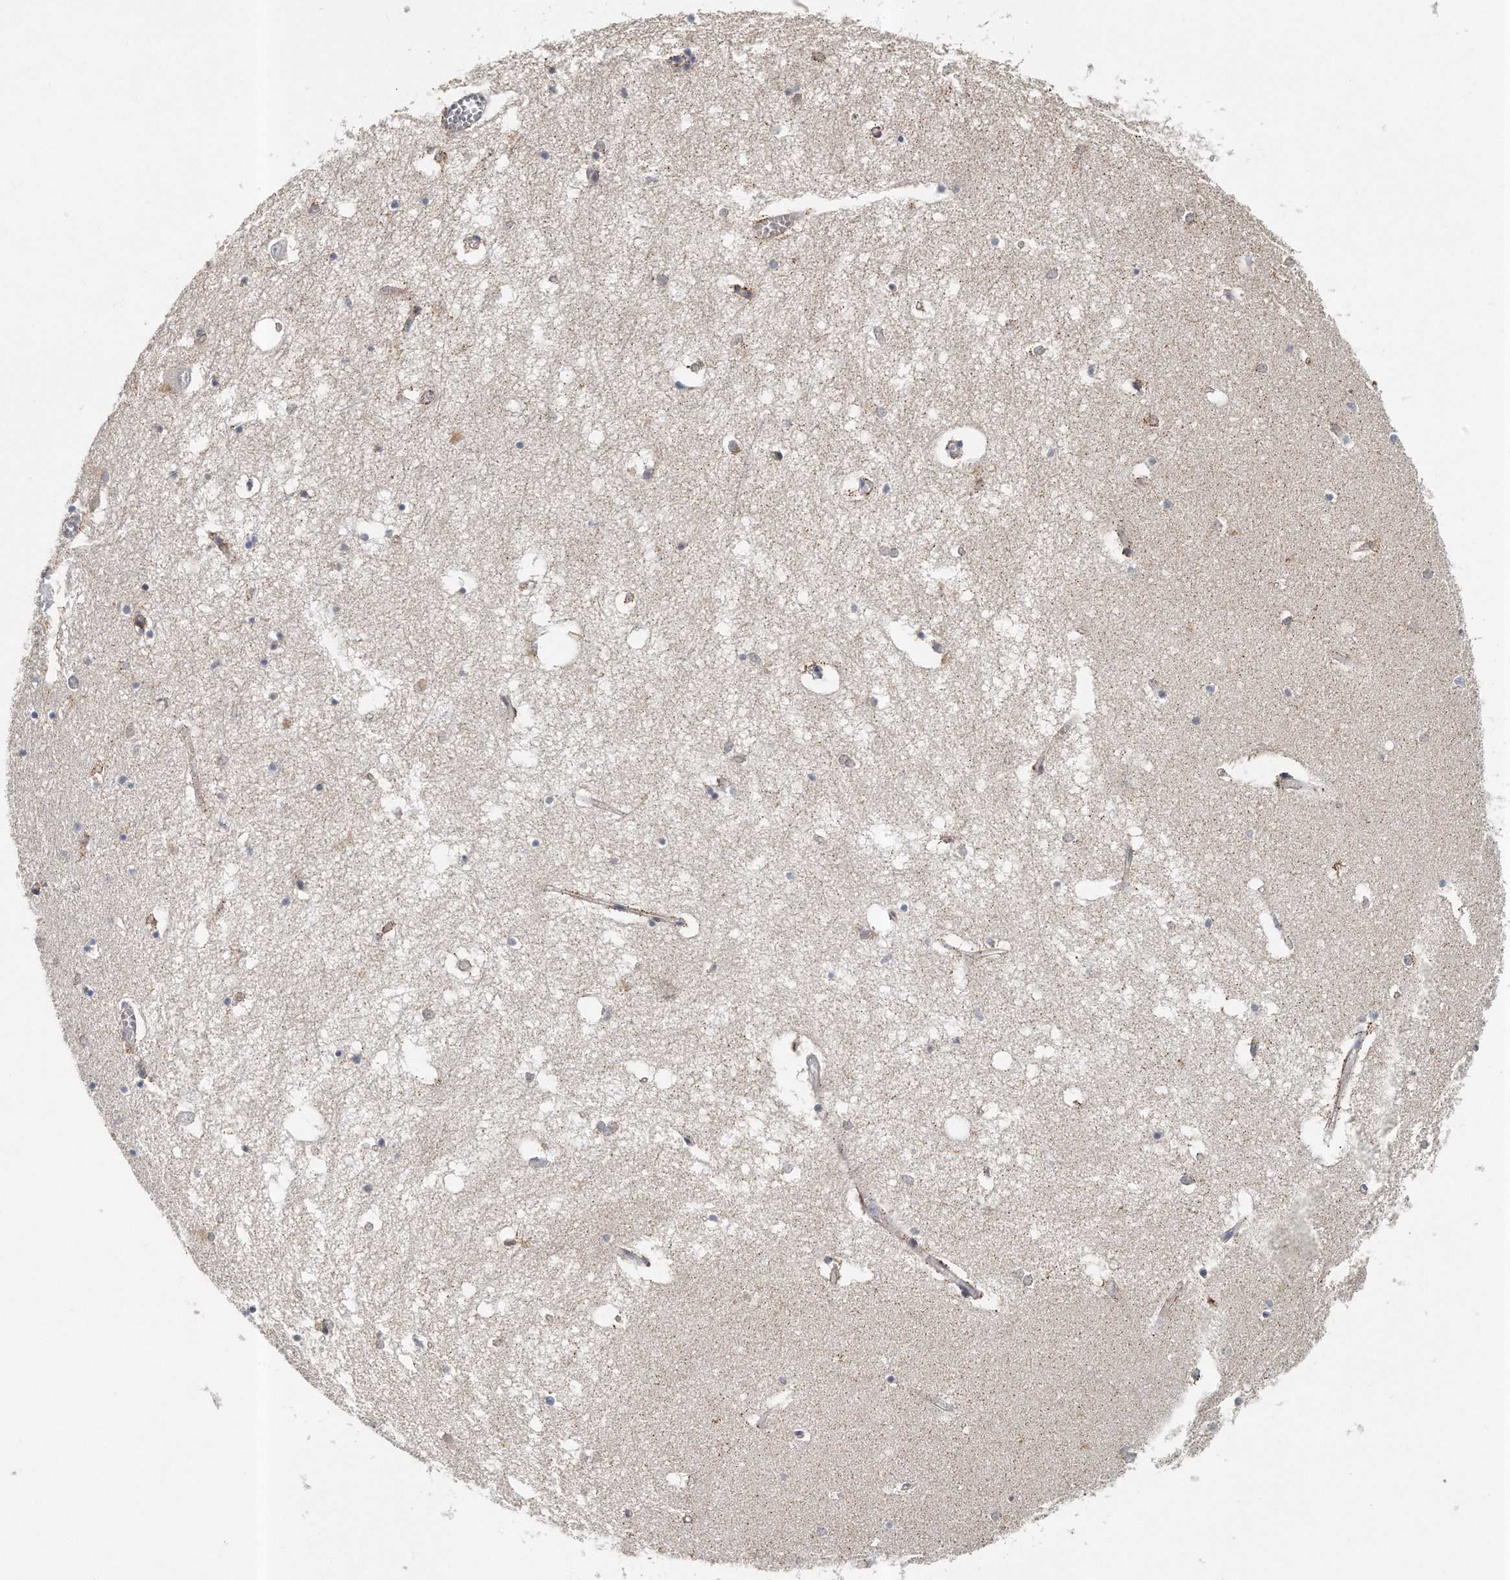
{"staining": {"intensity": "moderate", "quantity": "<25%", "location": "cytoplasmic/membranous"}, "tissue": "hippocampus", "cell_type": "Glial cells", "image_type": "normal", "snomed": [{"axis": "morphology", "description": "Normal tissue, NOS"}, {"axis": "topography", "description": "Hippocampus"}], "caption": "Glial cells display low levels of moderate cytoplasmic/membranous staining in approximately <25% of cells in normal human hippocampus.", "gene": "PCDH8", "patient": {"sex": "male", "age": 70}}